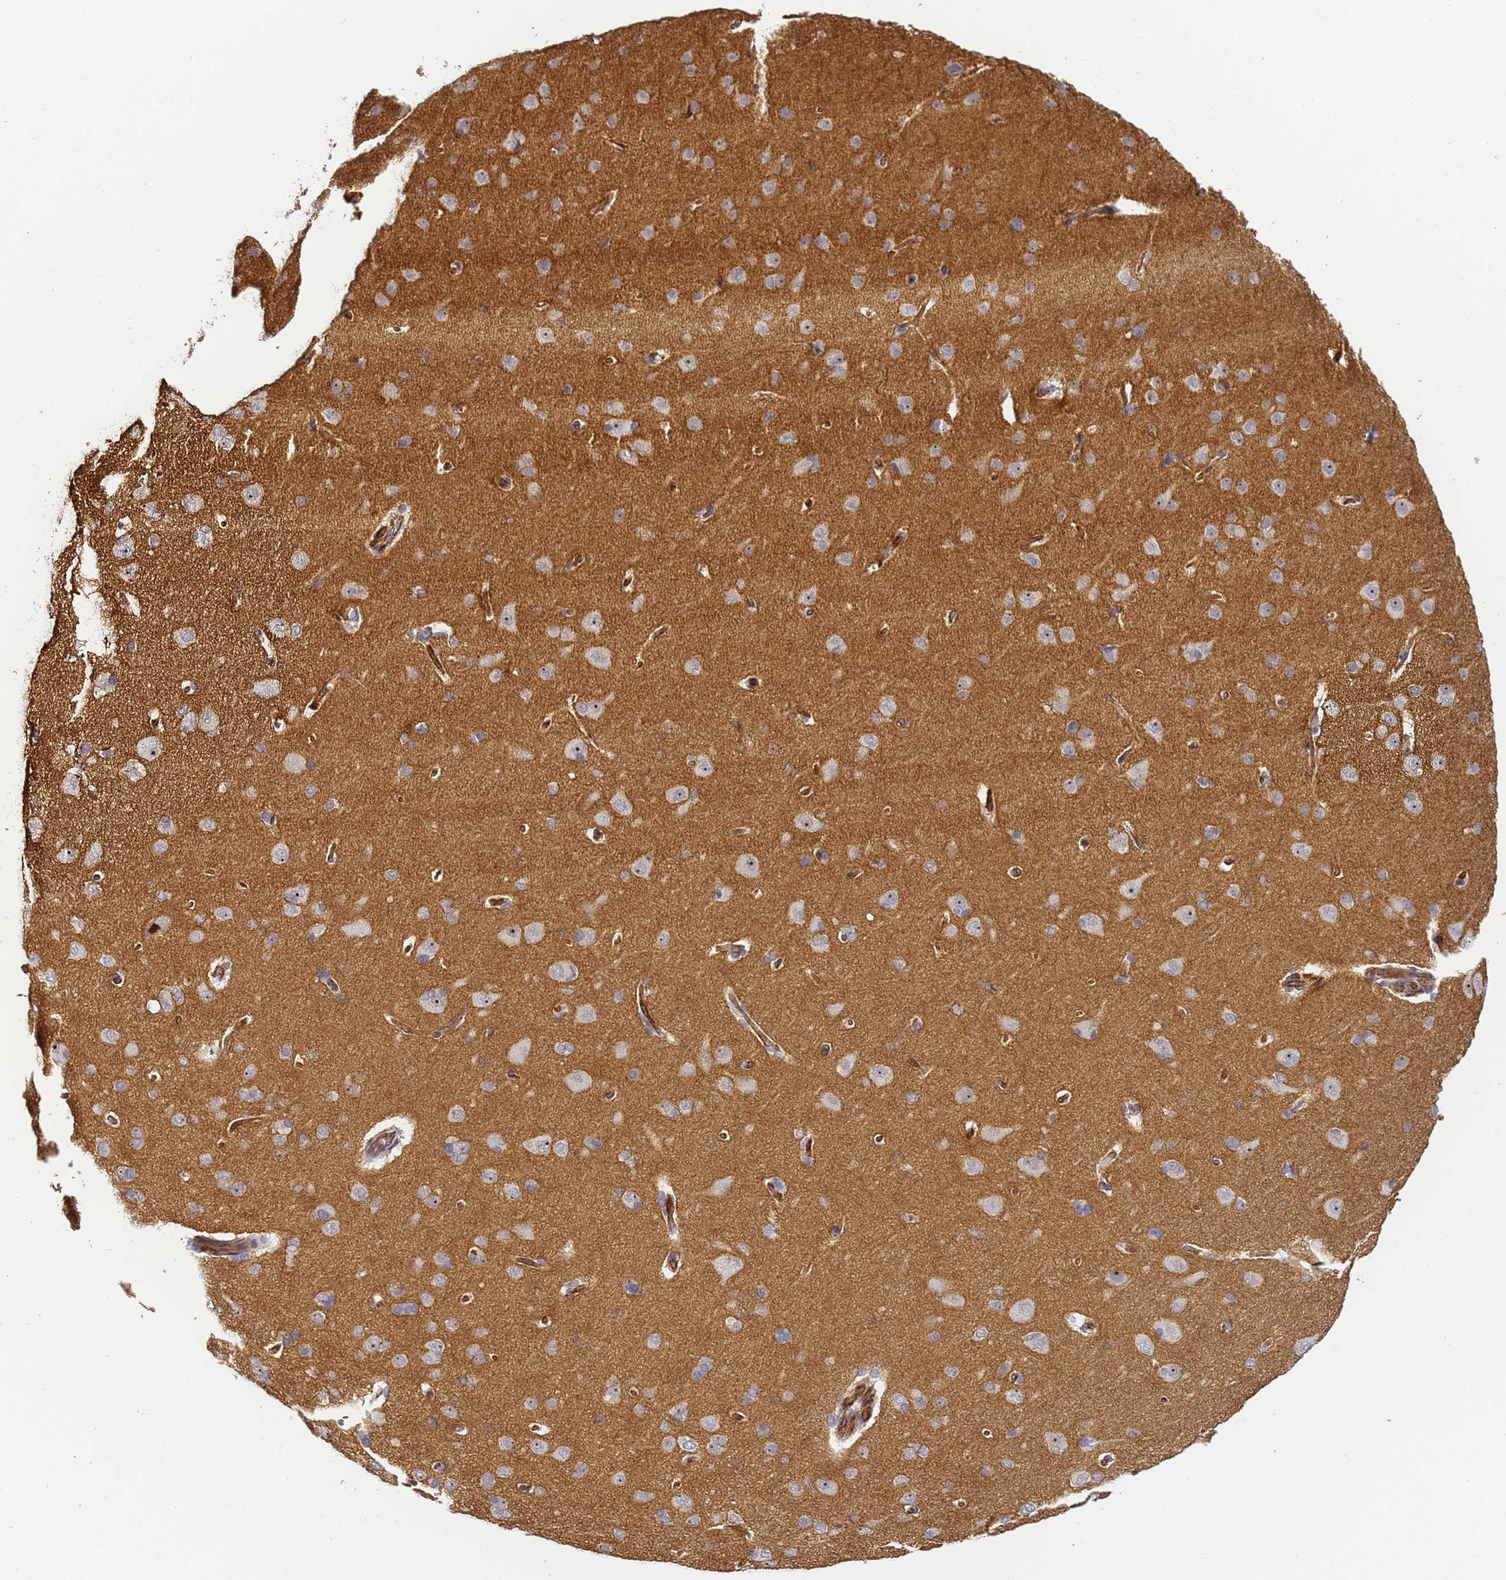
{"staining": {"intensity": "strong", "quantity": "25%-75%", "location": "cytoplasmic/membranous"}, "tissue": "cerebral cortex", "cell_type": "Endothelial cells", "image_type": "normal", "snomed": [{"axis": "morphology", "description": "Normal tissue, NOS"}, {"axis": "topography", "description": "Cerebral cortex"}], "caption": "A high amount of strong cytoplasmic/membranous expression is appreciated in approximately 25%-75% of endothelial cells in normal cerebral cortex. (DAB = brown stain, brightfield microscopy at high magnification).", "gene": "GON4L", "patient": {"sex": "male", "age": 62}}